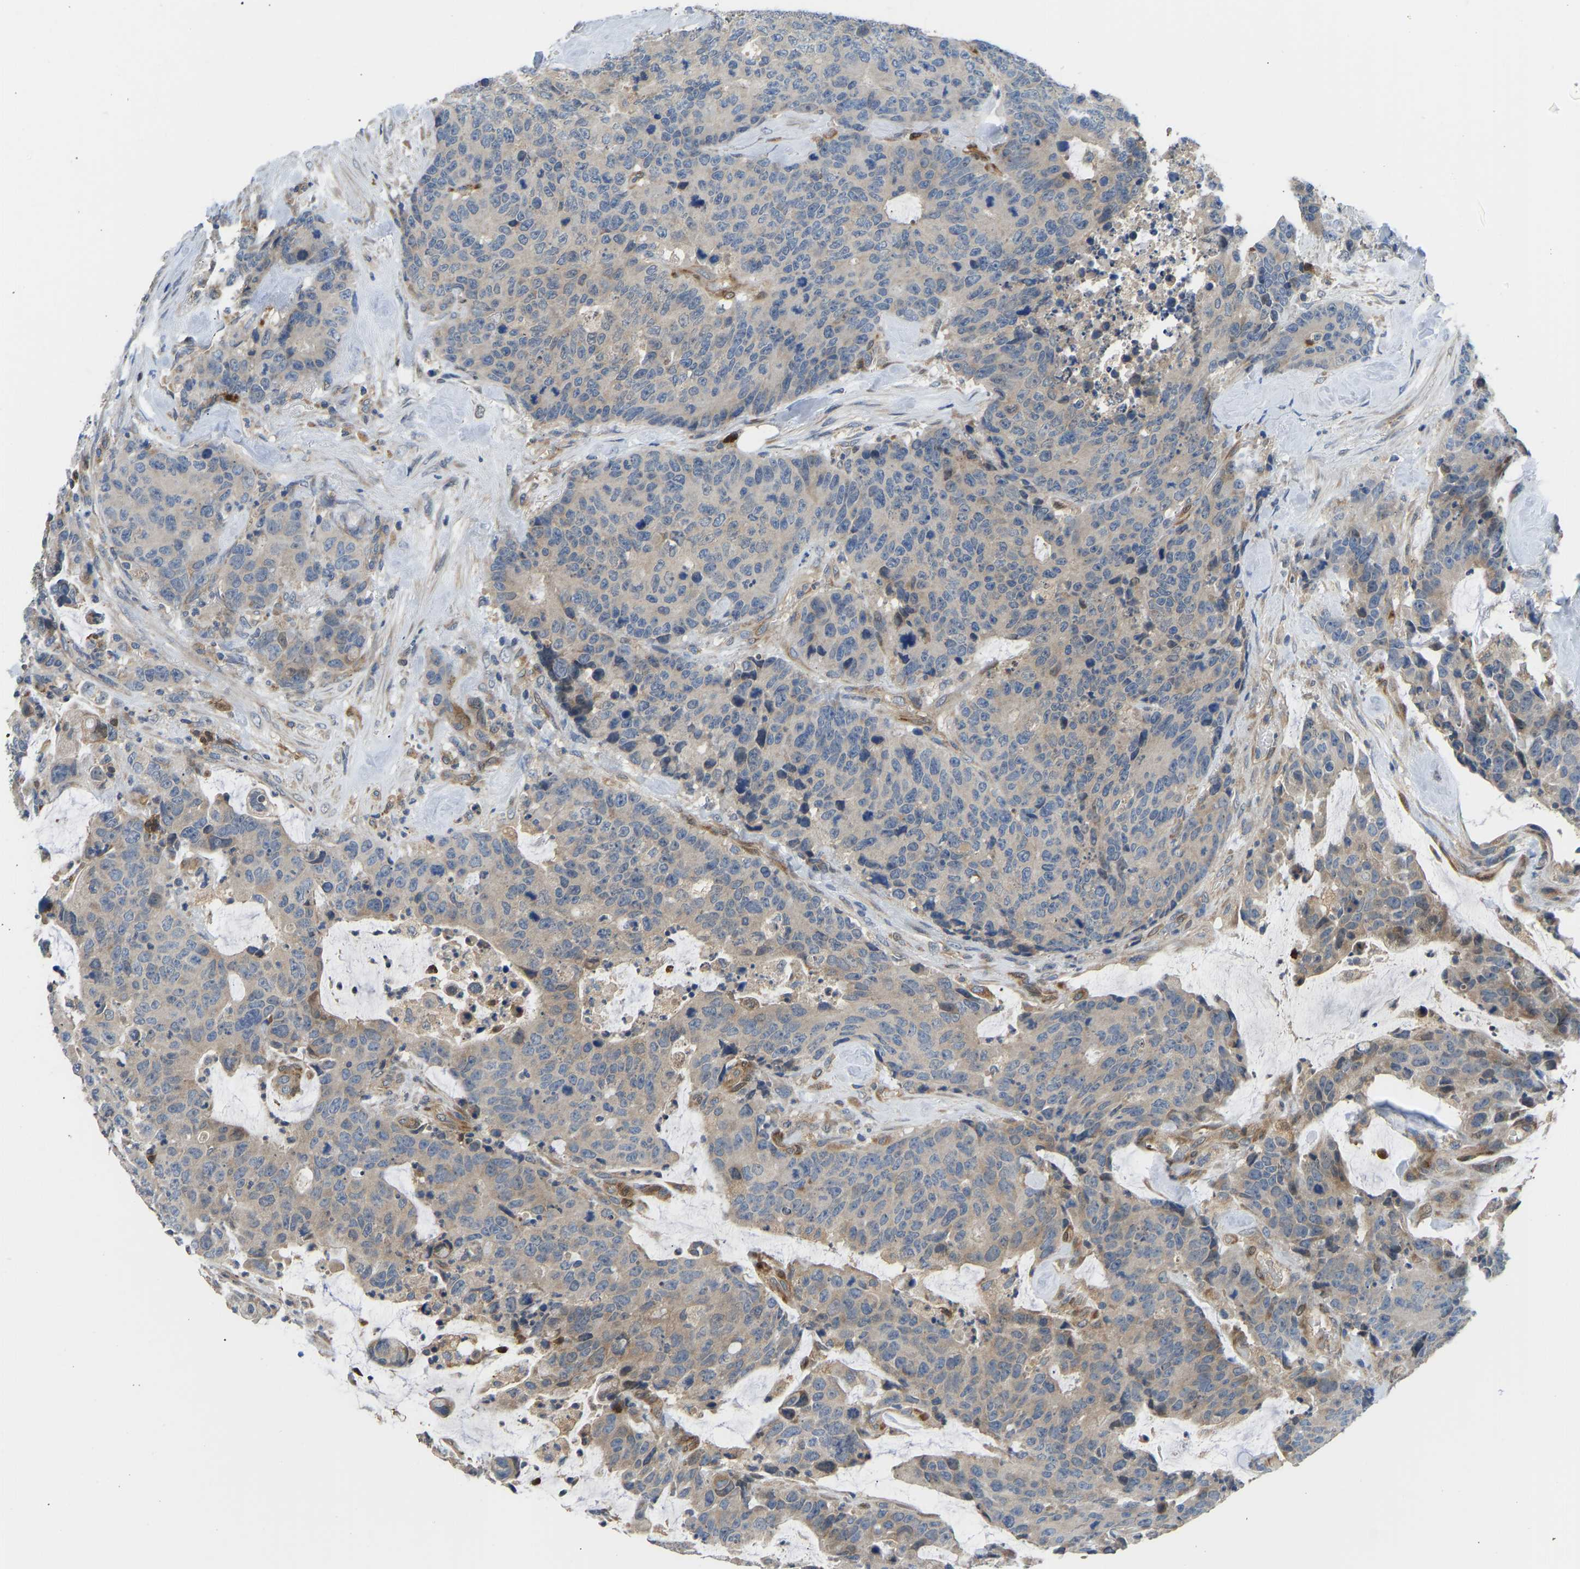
{"staining": {"intensity": "weak", "quantity": "25%-75%", "location": "cytoplasmic/membranous"}, "tissue": "colorectal cancer", "cell_type": "Tumor cells", "image_type": "cancer", "snomed": [{"axis": "morphology", "description": "Adenocarcinoma, NOS"}, {"axis": "topography", "description": "Colon"}], "caption": "This histopathology image demonstrates immunohistochemistry (IHC) staining of adenocarcinoma (colorectal), with low weak cytoplasmic/membranous positivity in about 25%-75% of tumor cells.", "gene": "RBP1", "patient": {"sex": "female", "age": 86}}